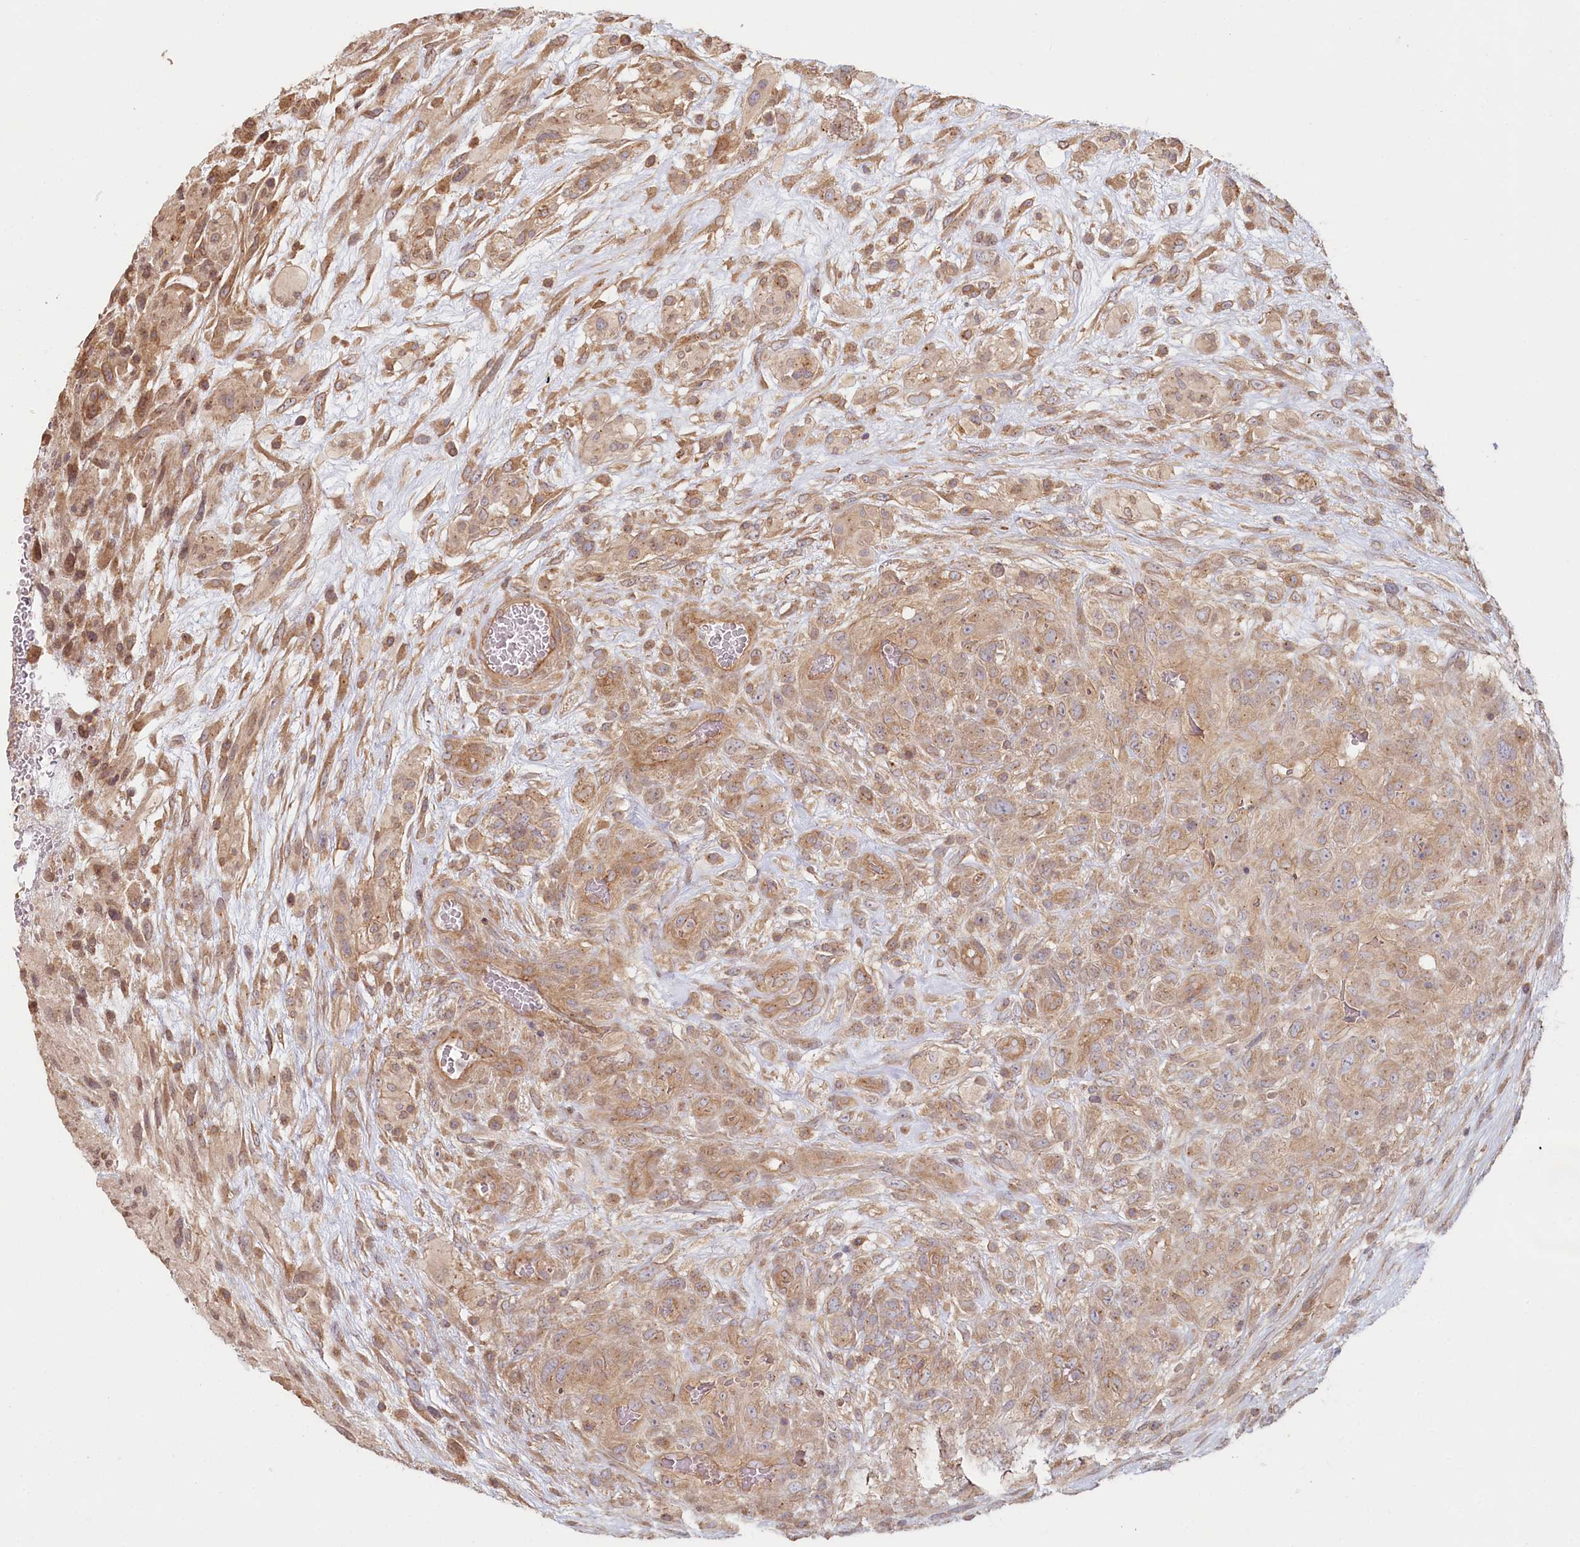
{"staining": {"intensity": "moderate", "quantity": "<25%", "location": "cytoplasmic/membranous"}, "tissue": "glioma", "cell_type": "Tumor cells", "image_type": "cancer", "snomed": [{"axis": "morphology", "description": "Glioma, malignant, High grade"}, {"axis": "topography", "description": "Brain"}], "caption": "High-grade glioma (malignant) was stained to show a protein in brown. There is low levels of moderate cytoplasmic/membranous expression in approximately <25% of tumor cells. (Stains: DAB in brown, nuclei in blue, Microscopy: brightfield microscopy at high magnification).", "gene": "TCHP", "patient": {"sex": "male", "age": 61}}